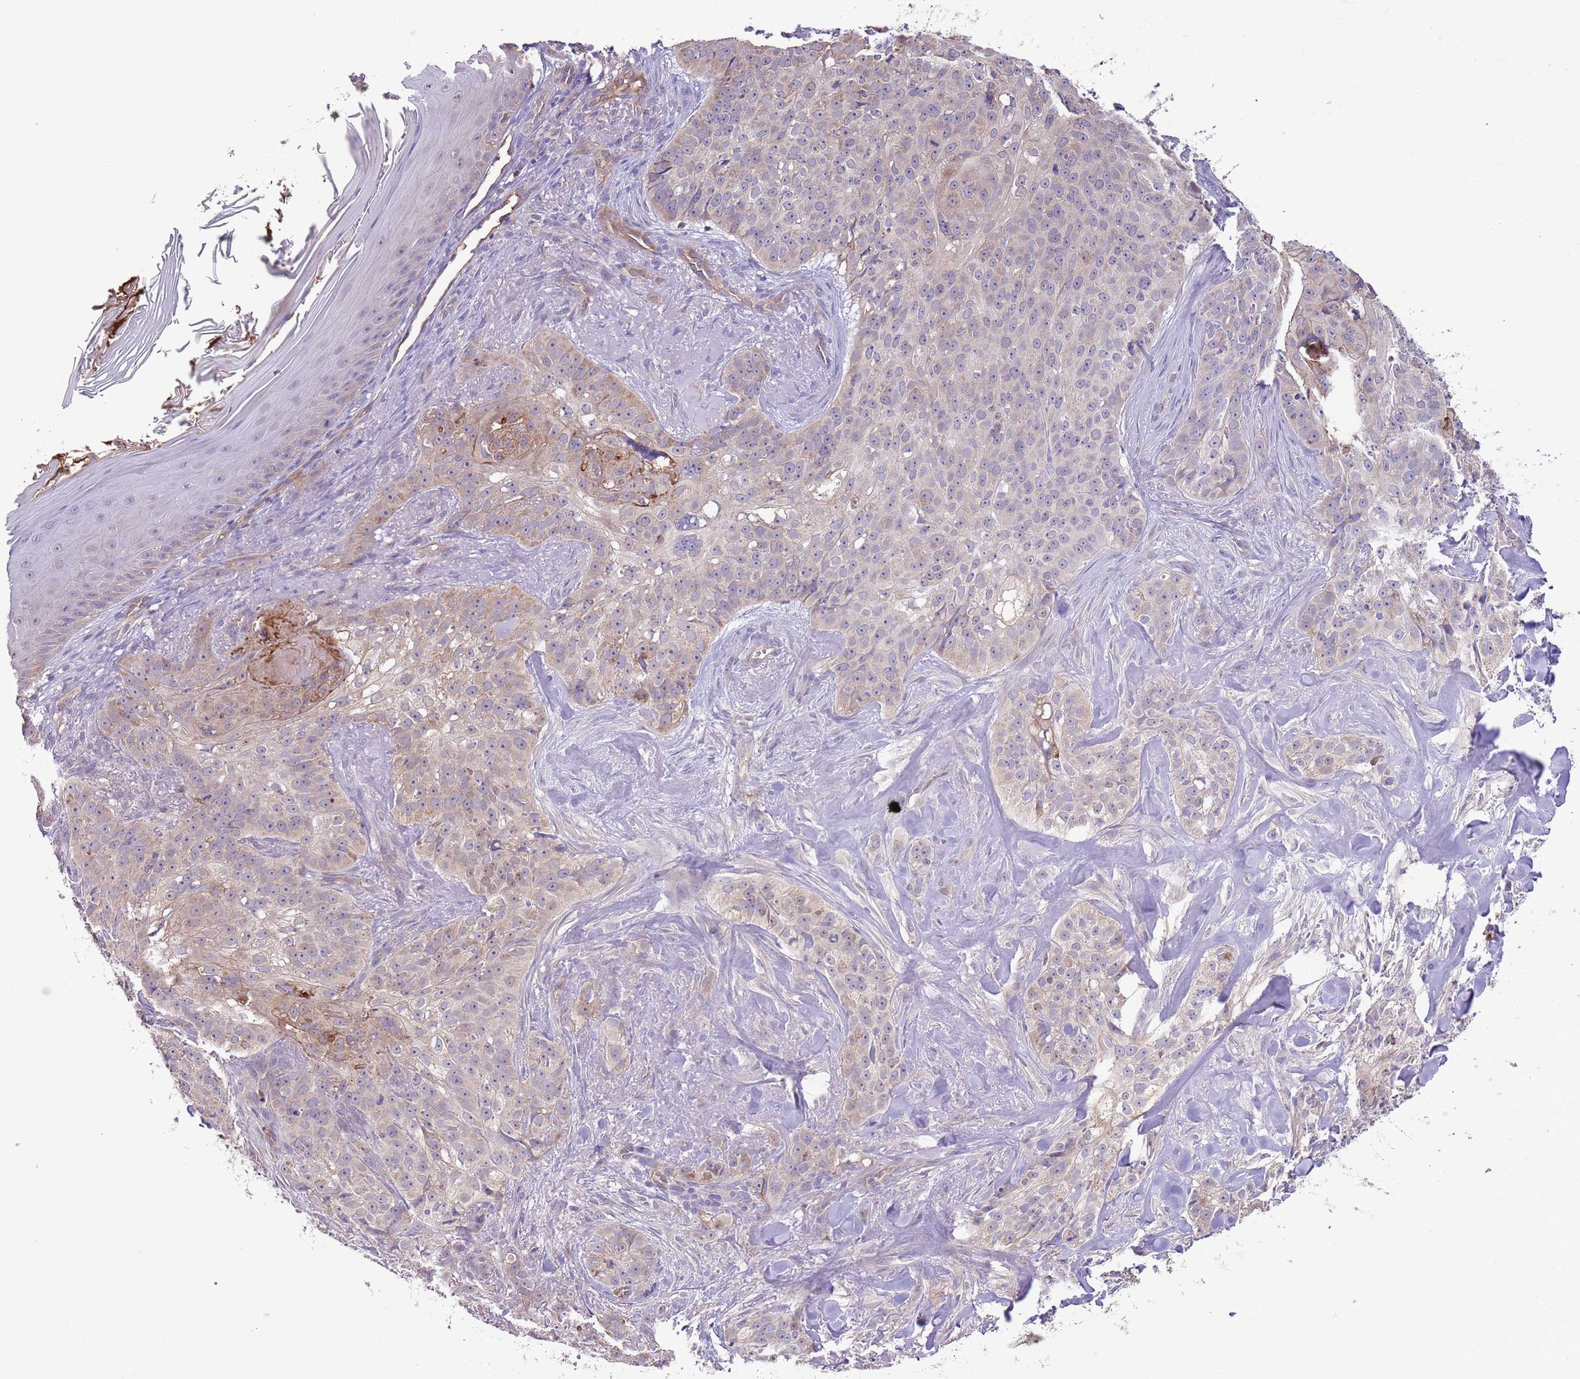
{"staining": {"intensity": "weak", "quantity": "<25%", "location": "cytoplasmic/membranous"}, "tissue": "skin cancer", "cell_type": "Tumor cells", "image_type": "cancer", "snomed": [{"axis": "morphology", "description": "Basal cell carcinoma"}, {"axis": "topography", "description": "Skin"}], "caption": "The micrograph exhibits no significant expression in tumor cells of skin basal cell carcinoma.", "gene": "IGF1", "patient": {"sex": "female", "age": 92}}